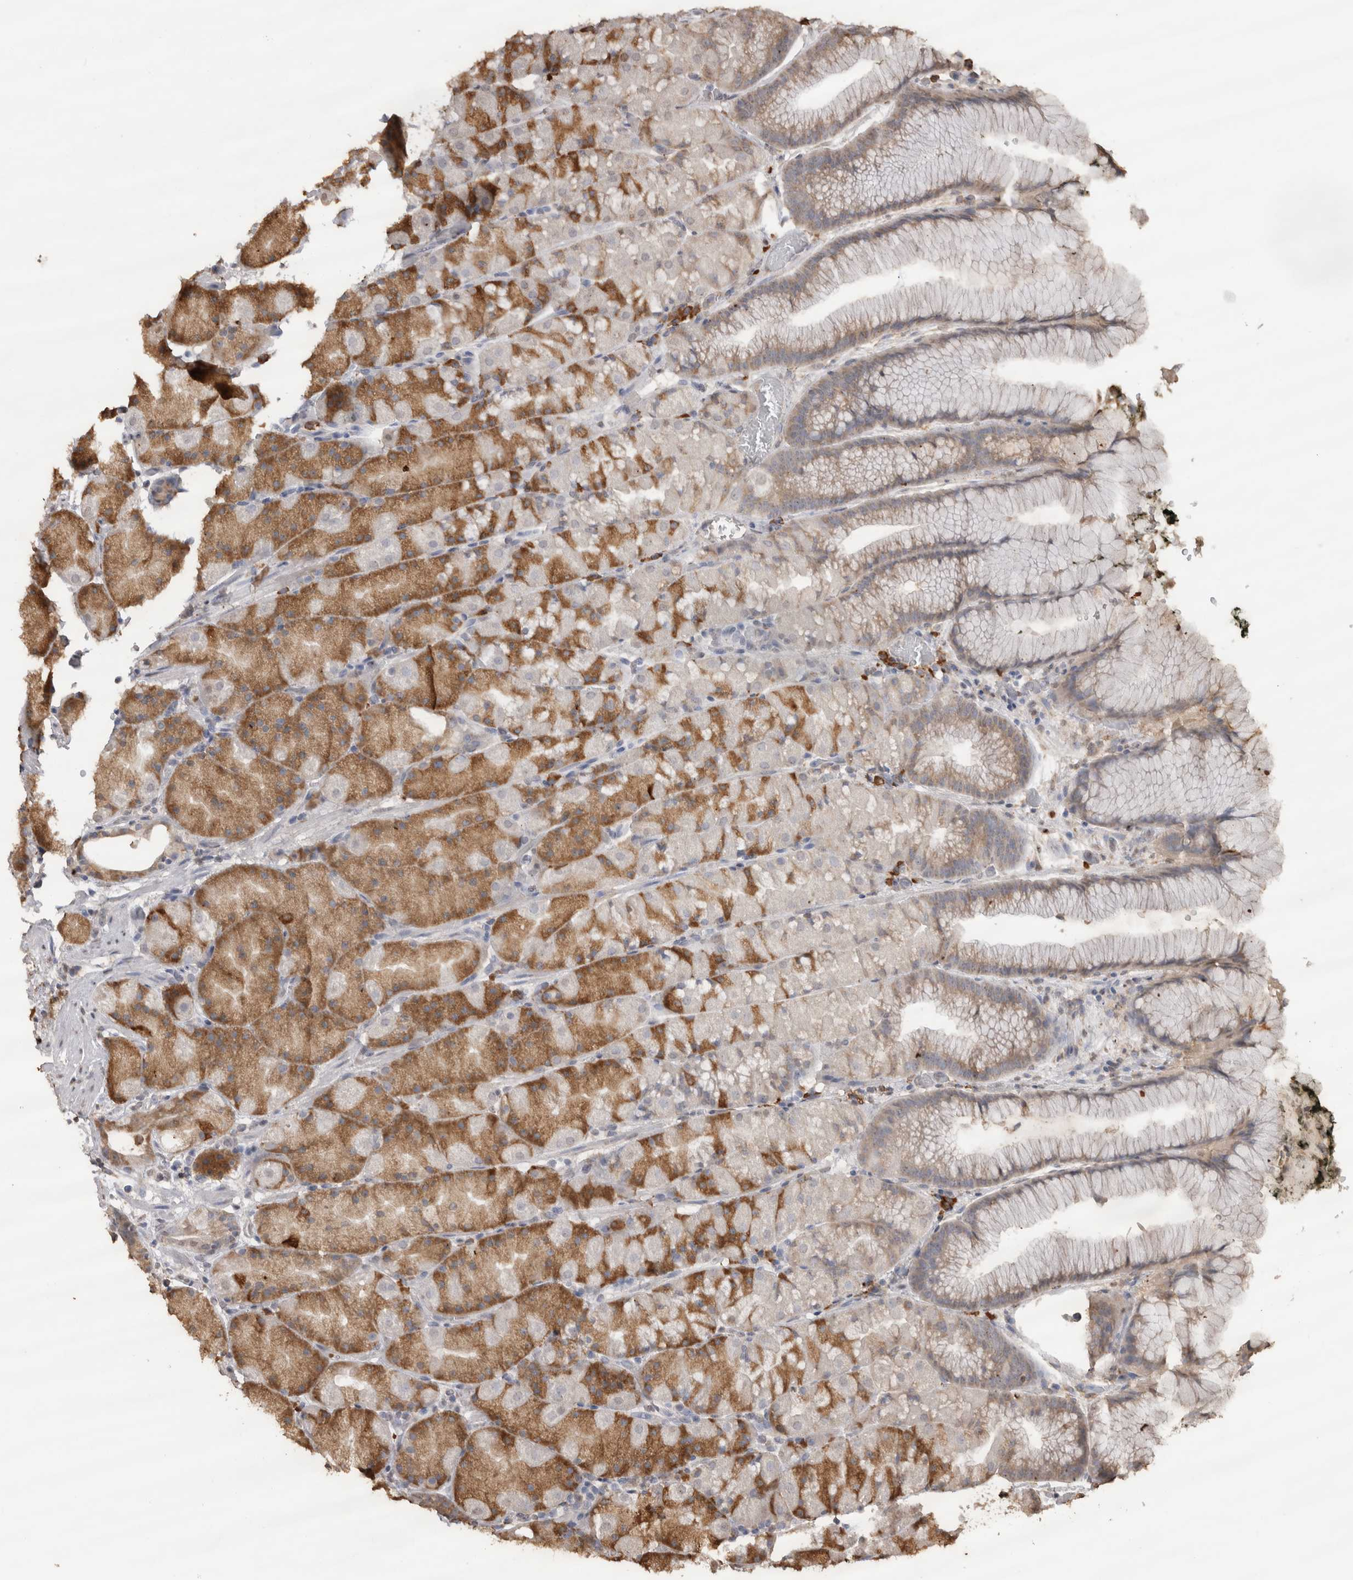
{"staining": {"intensity": "moderate", "quantity": "25%-75%", "location": "cytoplasmic/membranous,nuclear"}, "tissue": "stomach", "cell_type": "Glandular cells", "image_type": "normal", "snomed": [{"axis": "morphology", "description": "Normal tissue, NOS"}, {"axis": "topography", "description": "Stomach, upper"}, {"axis": "topography", "description": "Stomach"}], "caption": "This image demonstrates unremarkable stomach stained with immunohistochemistry to label a protein in brown. The cytoplasmic/membranous,nuclear of glandular cells show moderate positivity for the protein. Nuclei are counter-stained blue.", "gene": "CRELD2", "patient": {"sex": "male", "age": 48}}